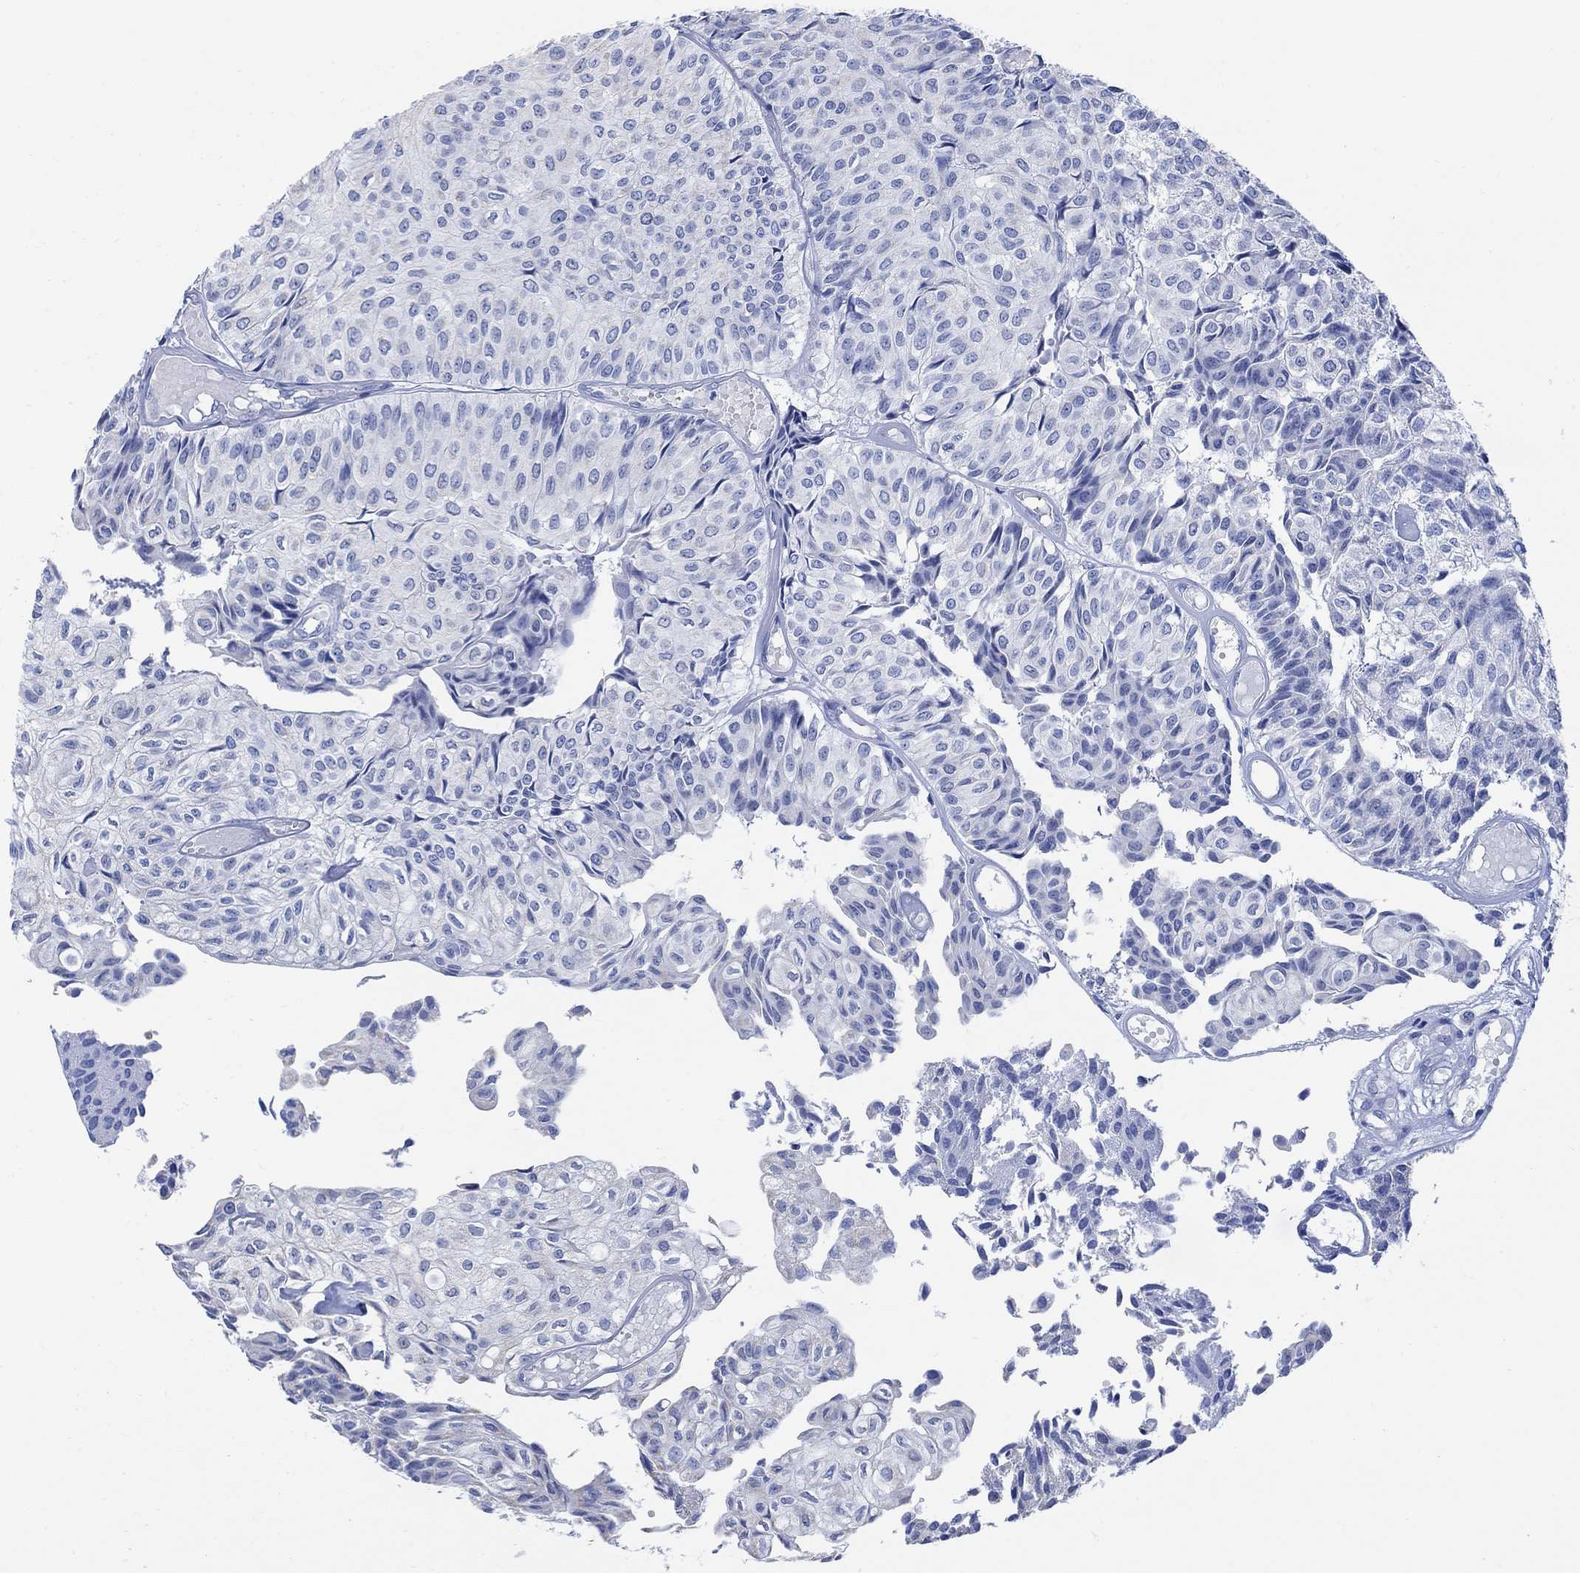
{"staining": {"intensity": "negative", "quantity": "none", "location": "none"}, "tissue": "urothelial cancer", "cell_type": "Tumor cells", "image_type": "cancer", "snomed": [{"axis": "morphology", "description": "Urothelial carcinoma, Low grade"}, {"axis": "topography", "description": "Urinary bladder"}], "caption": "Human urothelial cancer stained for a protein using immunohistochemistry (IHC) shows no staining in tumor cells.", "gene": "SYT12", "patient": {"sex": "male", "age": 89}}